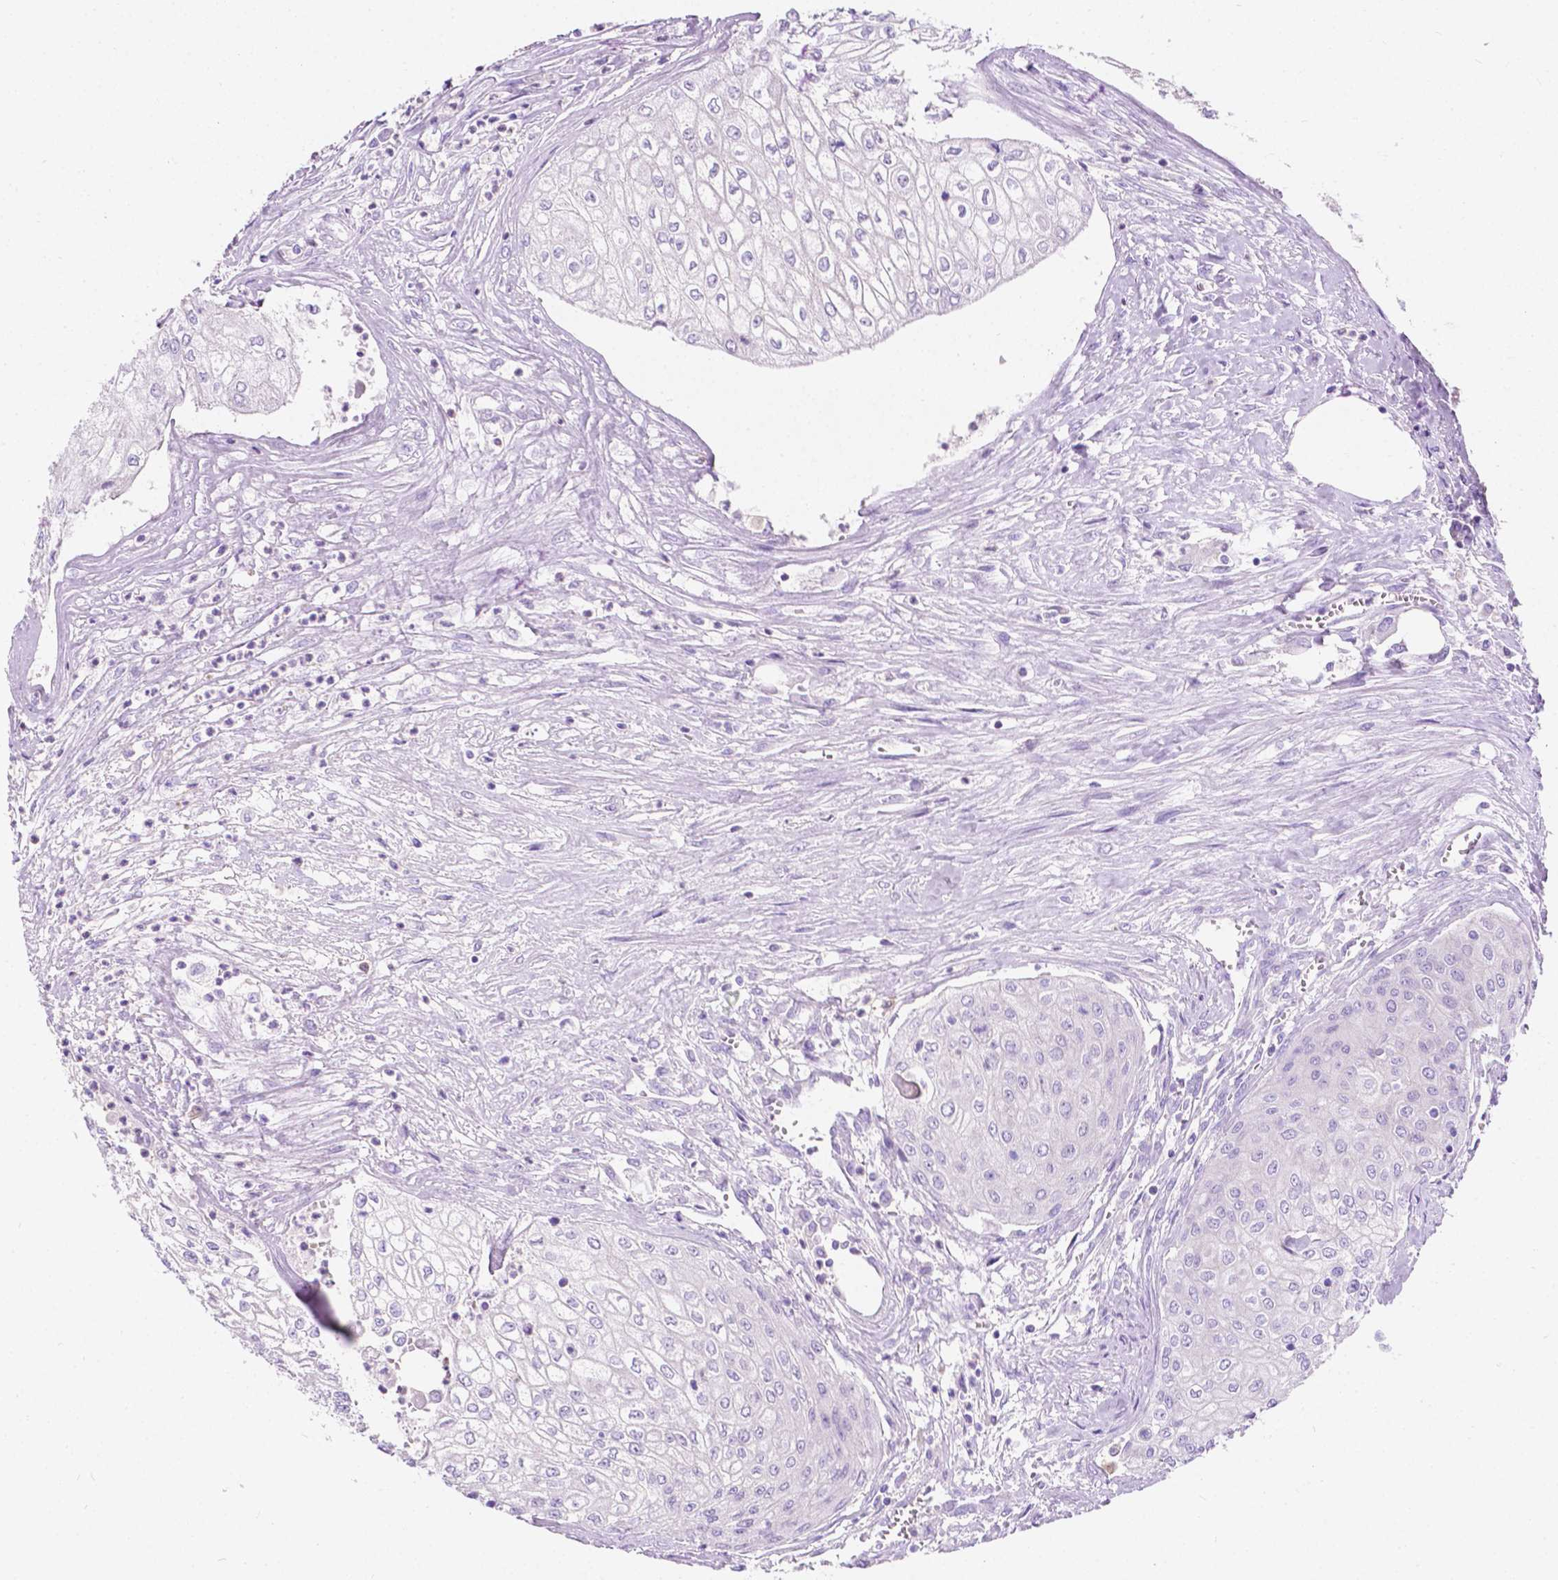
{"staining": {"intensity": "negative", "quantity": "none", "location": "none"}, "tissue": "urothelial cancer", "cell_type": "Tumor cells", "image_type": "cancer", "snomed": [{"axis": "morphology", "description": "Urothelial carcinoma, High grade"}, {"axis": "topography", "description": "Urinary bladder"}], "caption": "There is no significant positivity in tumor cells of high-grade urothelial carcinoma.", "gene": "GNAO1", "patient": {"sex": "male", "age": 62}}